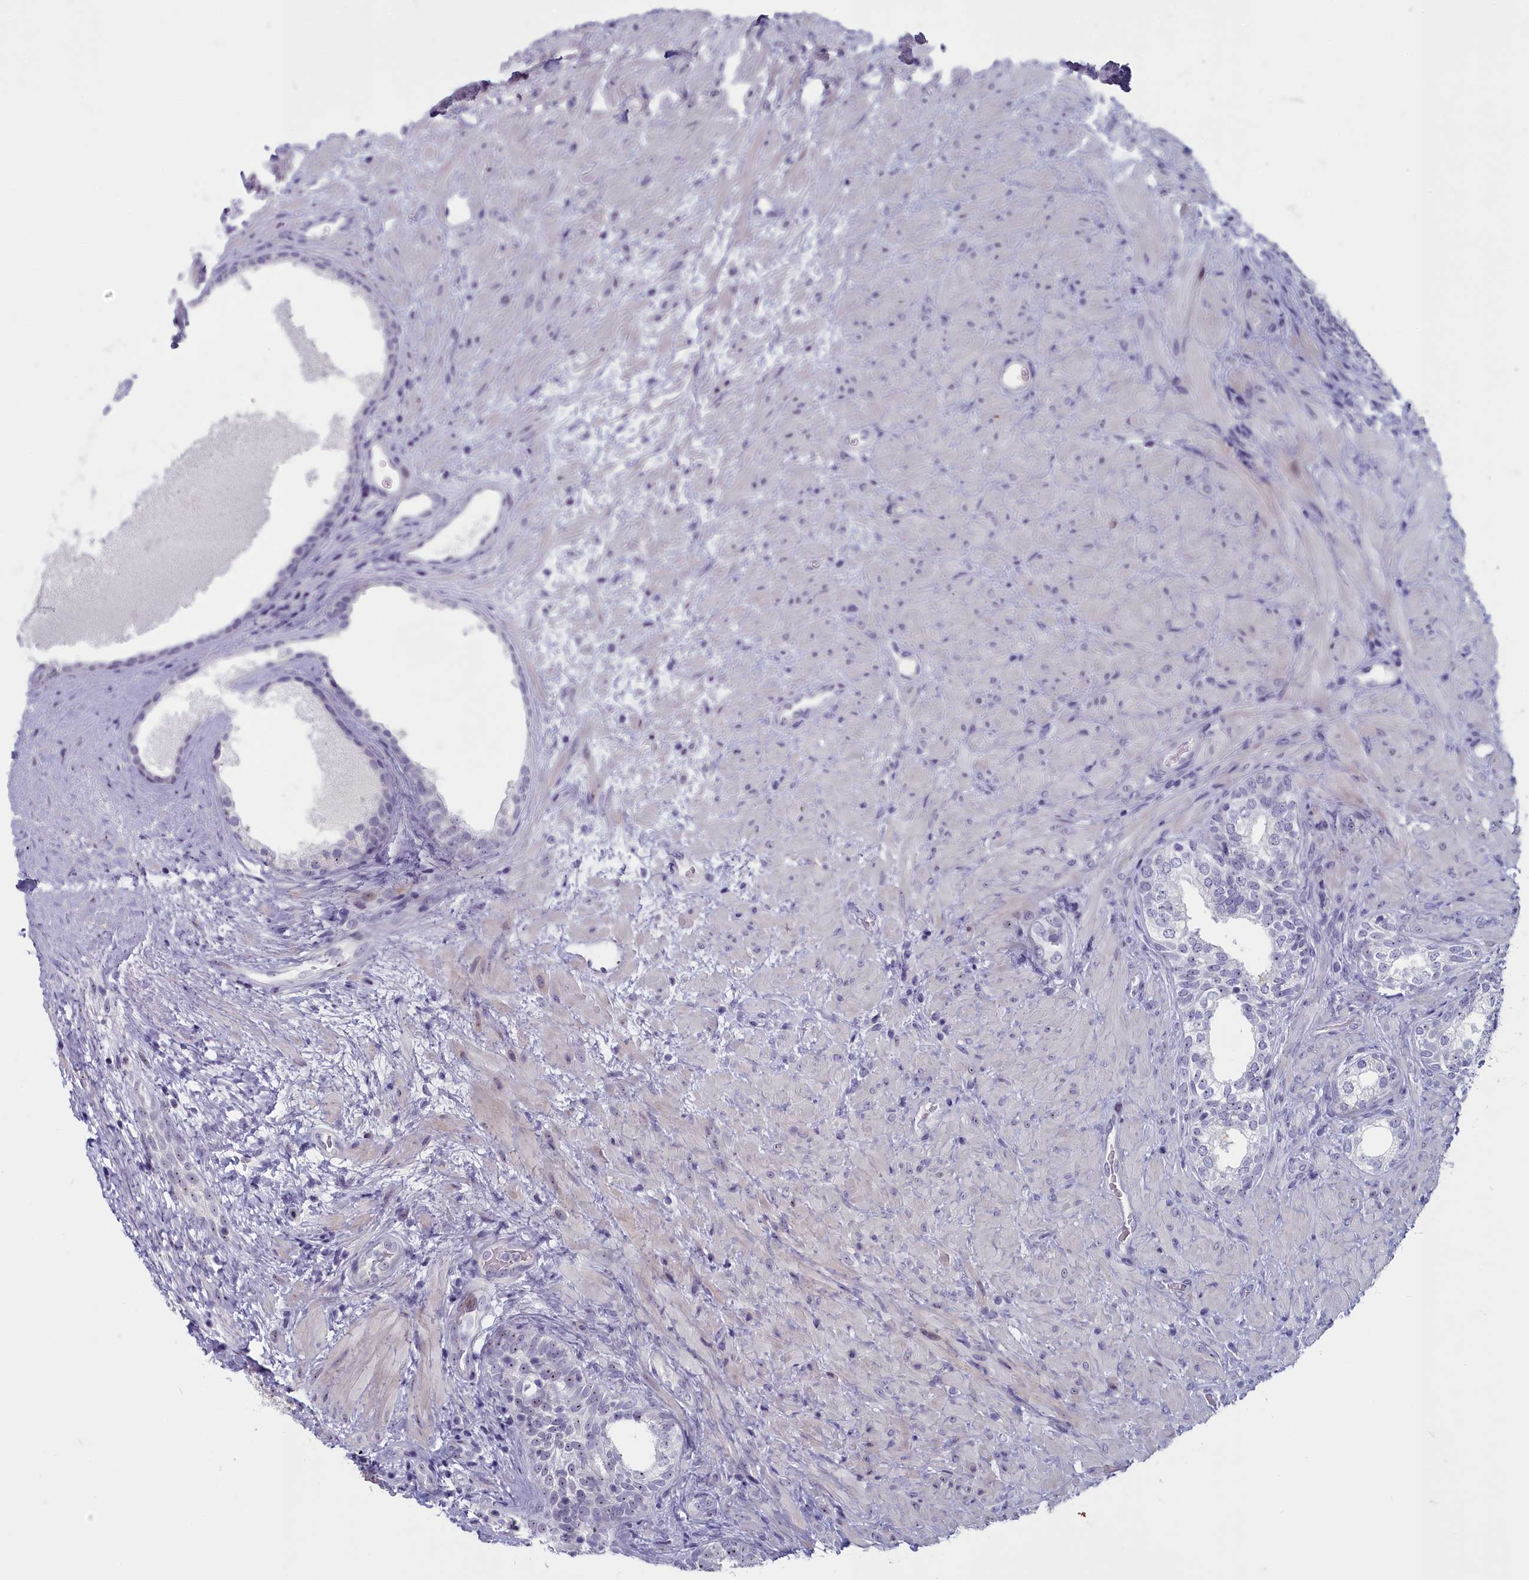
{"staining": {"intensity": "negative", "quantity": "none", "location": "none"}, "tissue": "prostate", "cell_type": "Glandular cells", "image_type": "normal", "snomed": [{"axis": "morphology", "description": "Normal tissue, NOS"}, {"axis": "topography", "description": "Prostate"}], "caption": "Glandular cells show no significant expression in benign prostate. The staining was performed using DAB to visualize the protein expression in brown, while the nuclei were stained in blue with hematoxylin (Magnification: 20x).", "gene": "INSYN2A", "patient": {"sex": "male", "age": 76}}